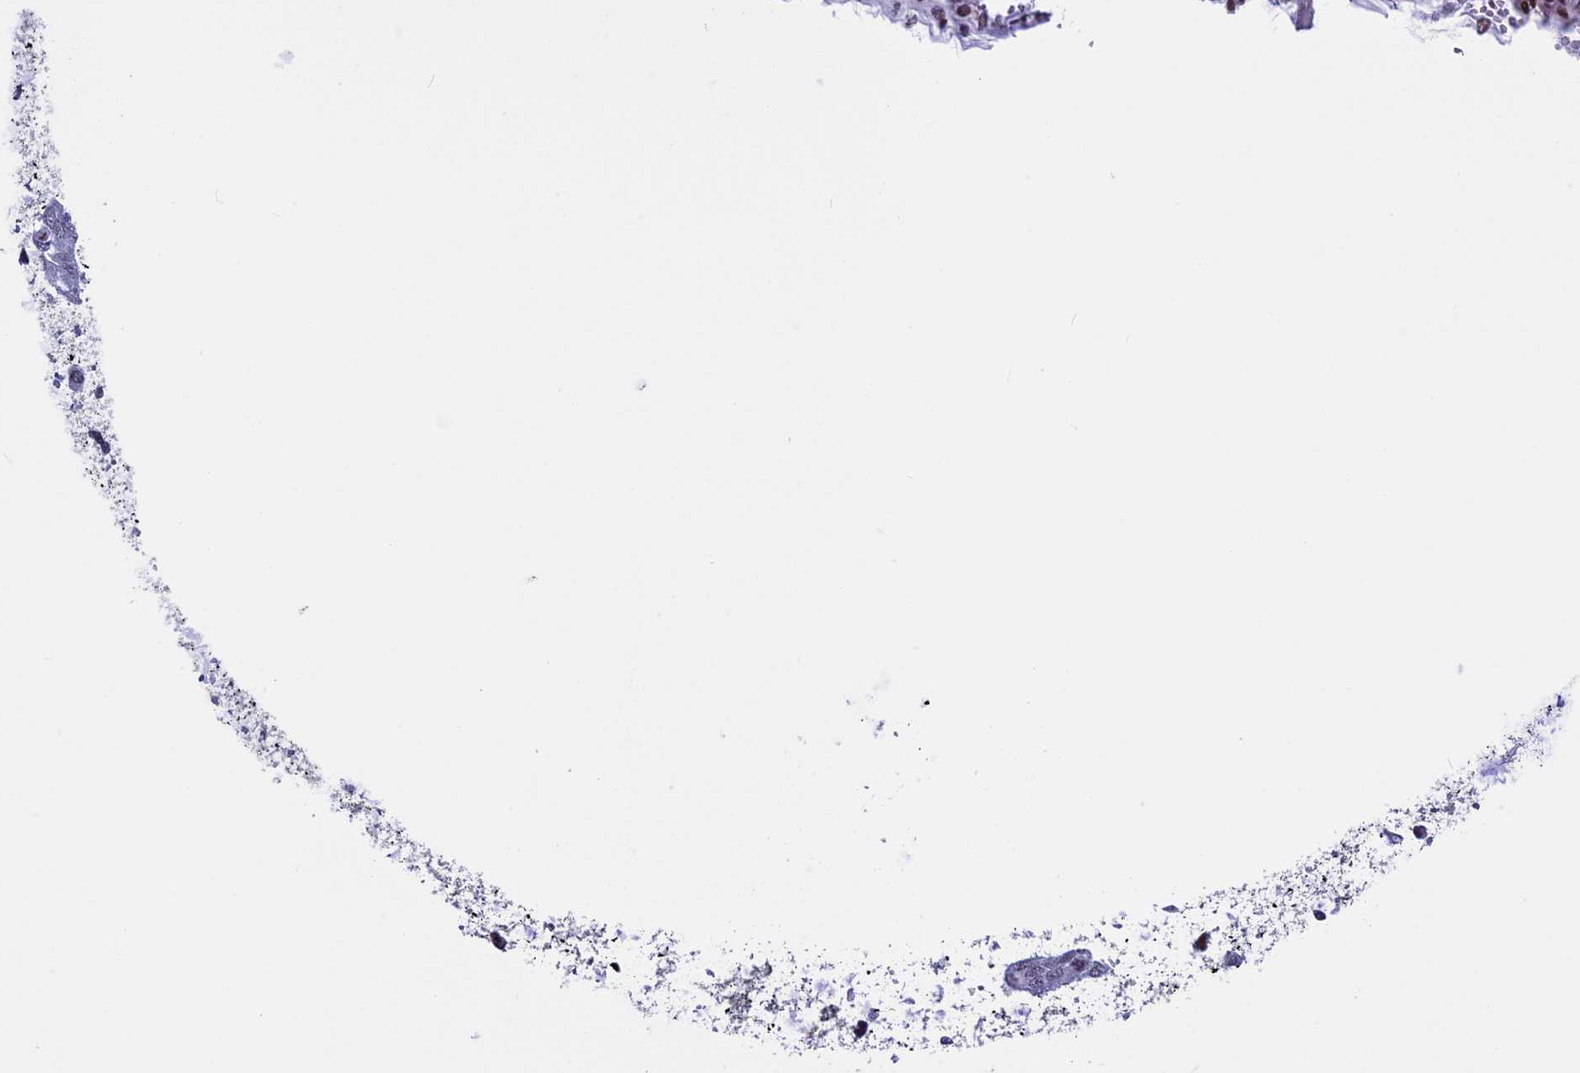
{"staining": {"intensity": "strong", "quantity": ">75%", "location": "nuclear"}, "tissue": "ovarian cancer", "cell_type": "Tumor cells", "image_type": "cancer", "snomed": [{"axis": "morphology", "description": "Cystadenocarcinoma, mucinous, NOS"}, {"axis": "topography", "description": "Ovary"}], "caption": "High-power microscopy captured an immunohistochemistry (IHC) micrograph of ovarian mucinous cystadenocarcinoma, revealing strong nuclear positivity in about >75% of tumor cells.", "gene": "NIPBL", "patient": {"sex": "female", "age": 73}}